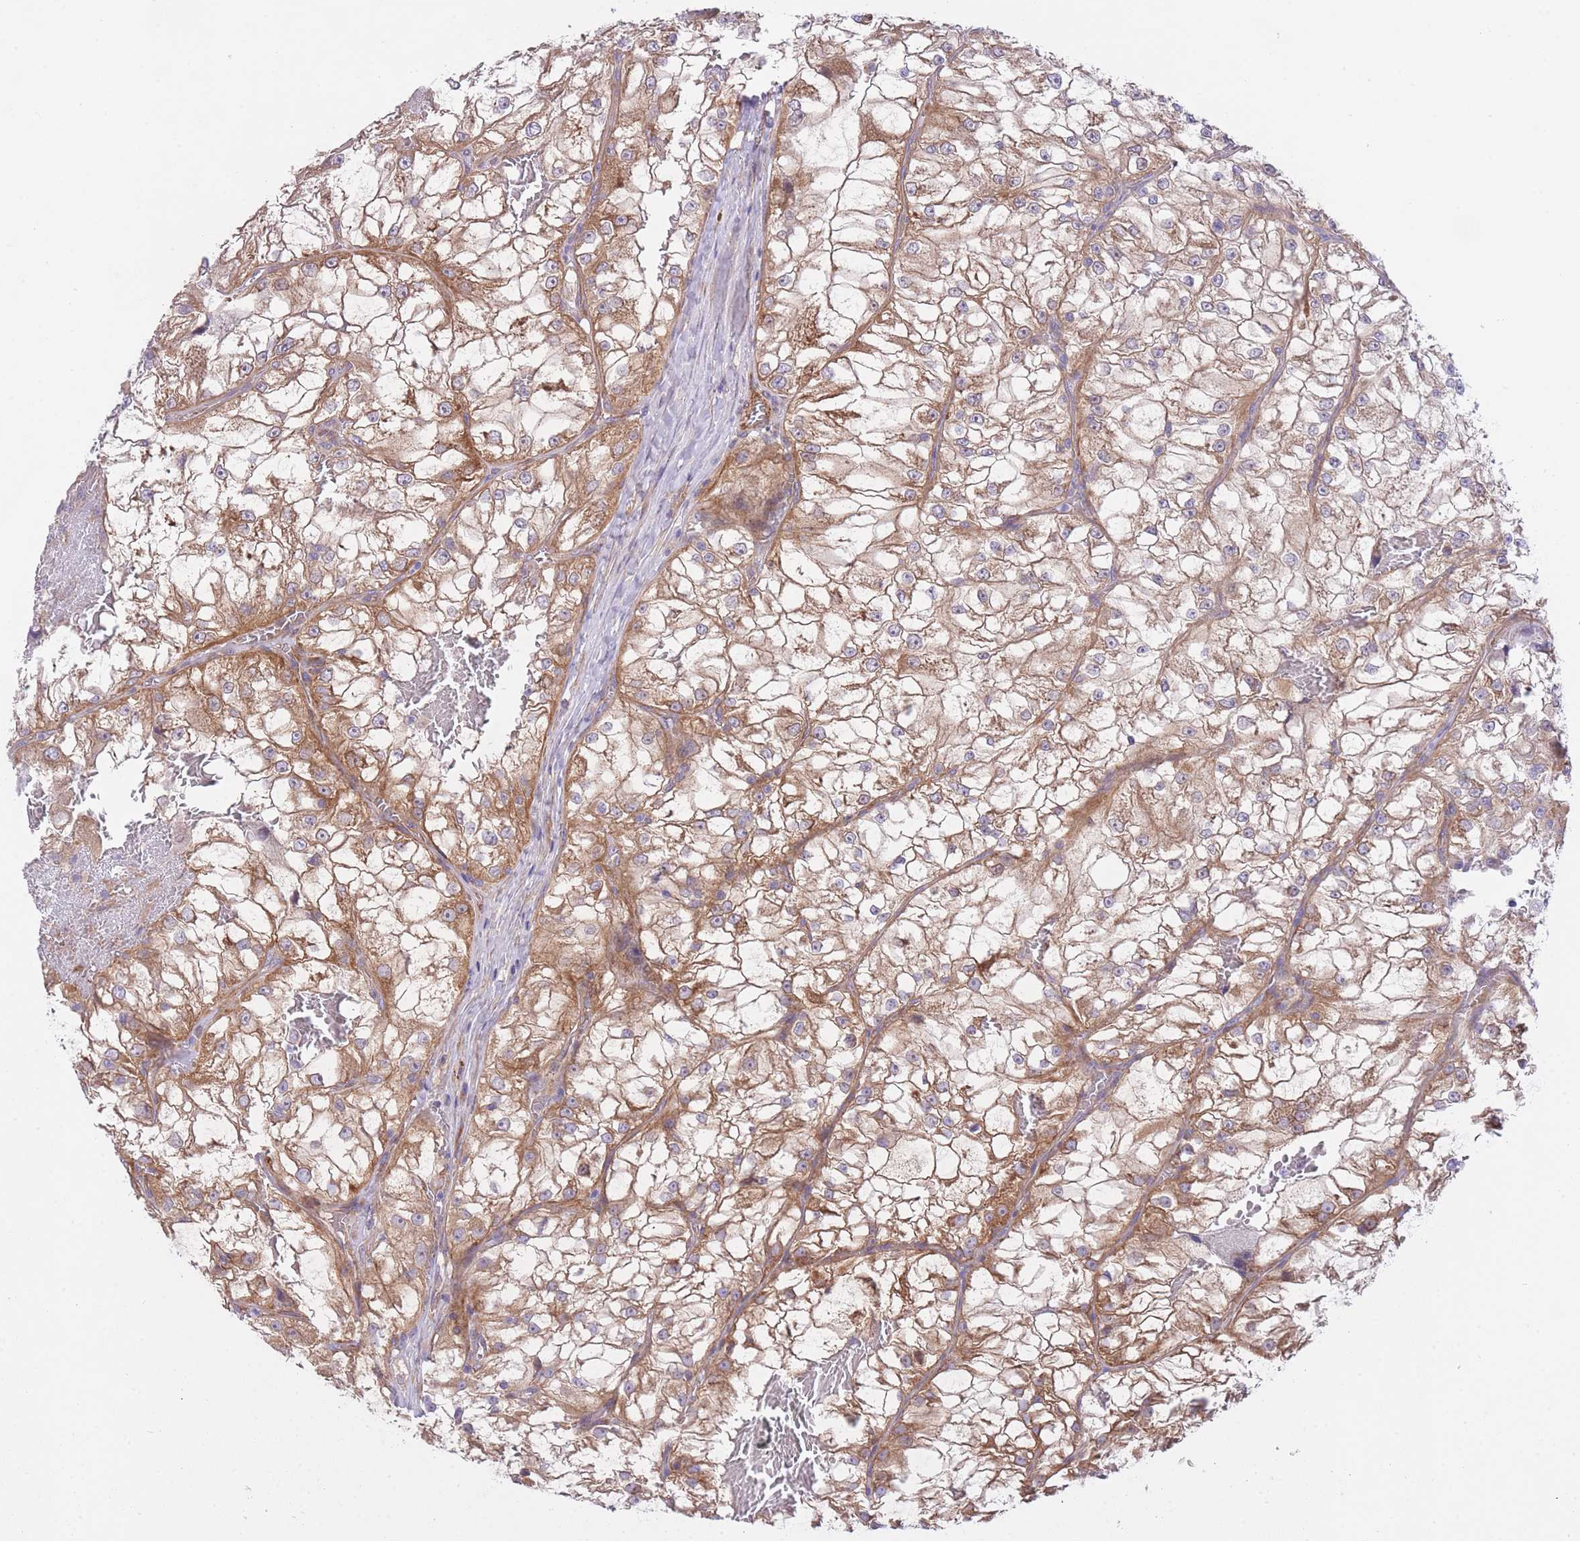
{"staining": {"intensity": "moderate", "quantity": "25%-75%", "location": "cytoplasmic/membranous"}, "tissue": "renal cancer", "cell_type": "Tumor cells", "image_type": "cancer", "snomed": [{"axis": "morphology", "description": "Adenocarcinoma, NOS"}, {"axis": "topography", "description": "Kidney"}], "caption": "A brown stain labels moderate cytoplasmic/membranous positivity of a protein in human adenocarcinoma (renal) tumor cells. (Stains: DAB (3,3'-diaminobenzidine) in brown, nuclei in blue, Microscopy: brightfield microscopy at high magnification).", "gene": "CHAC1", "patient": {"sex": "female", "age": 72}}